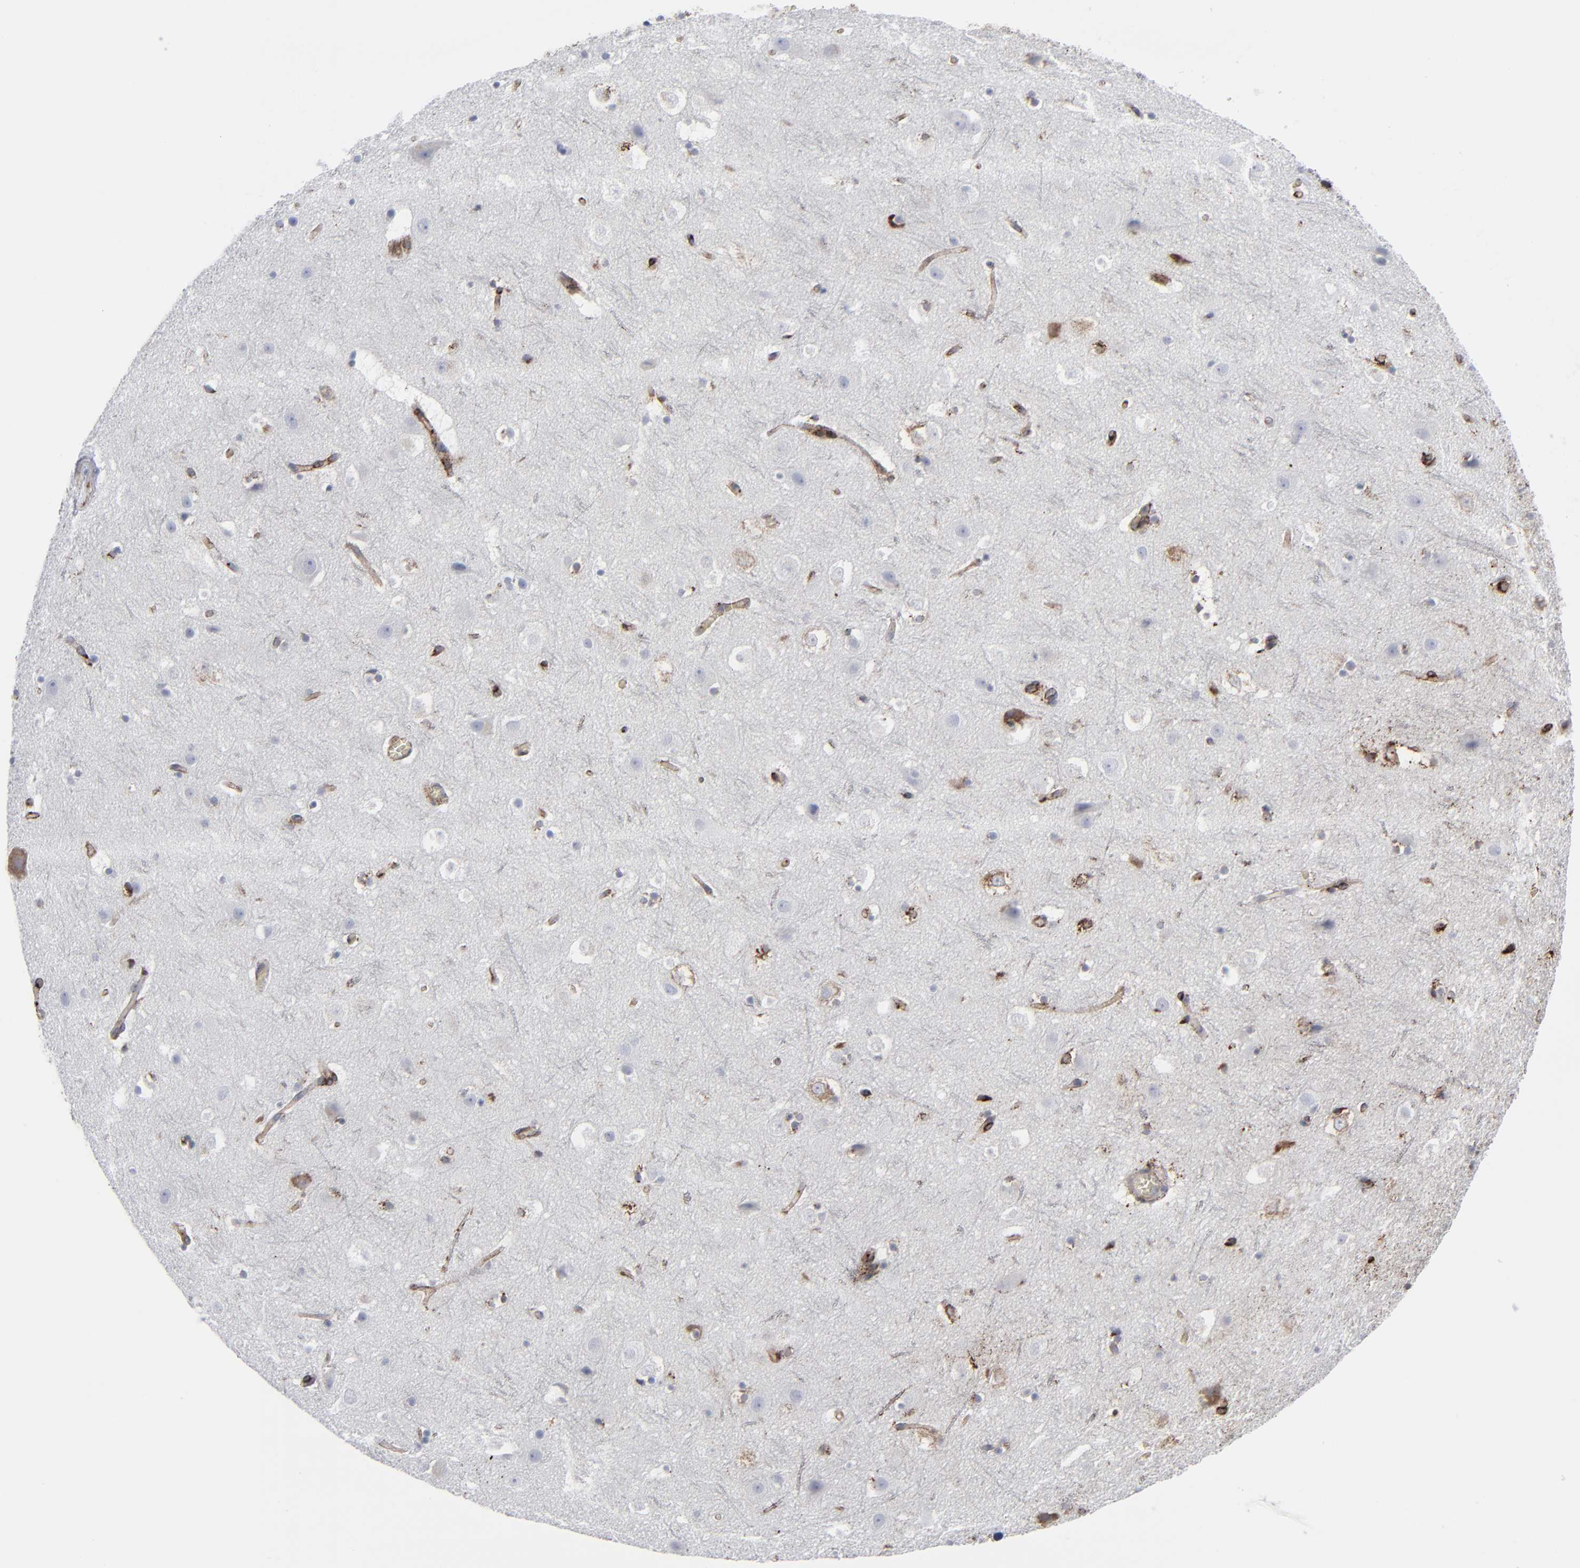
{"staining": {"intensity": "moderate", "quantity": ">75%", "location": "cytoplasmic/membranous"}, "tissue": "cerebral cortex", "cell_type": "Endothelial cells", "image_type": "normal", "snomed": [{"axis": "morphology", "description": "Normal tissue, NOS"}, {"axis": "topography", "description": "Cerebral cortex"}], "caption": "A histopathology image of cerebral cortex stained for a protein exhibits moderate cytoplasmic/membranous brown staining in endothelial cells. Nuclei are stained in blue.", "gene": "SPARC", "patient": {"sex": "male", "age": 45}}